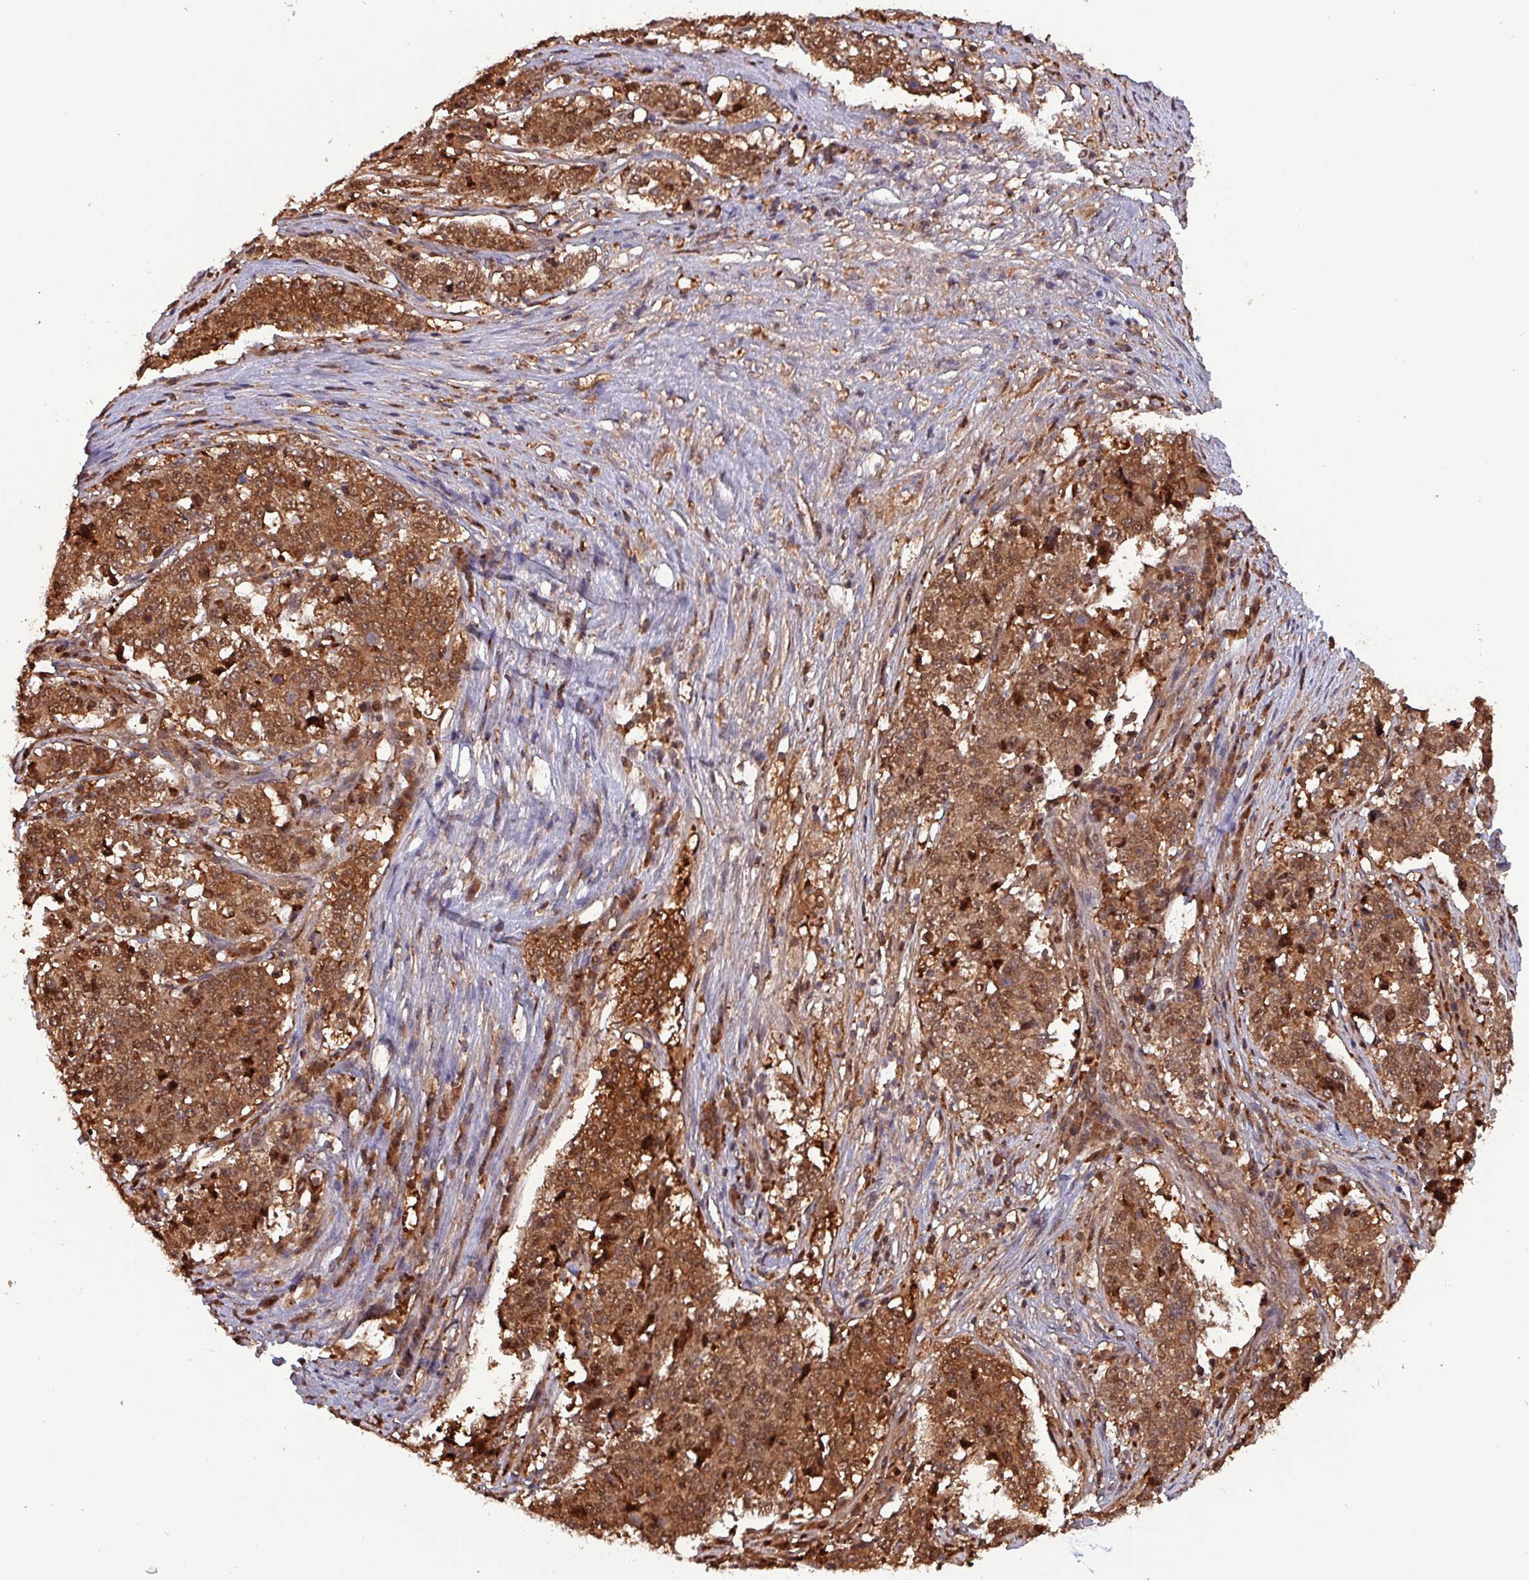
{"staining": {"intensity": "strong", "quantity": ">75%", "location": "cytoplasmic/membranous,nuclear"}, "tissue": "stomach cancer", "cell_type": "Tumor cells", "image_type": "cancer", "snomed": [{"axis": "morphology", "description": "Adenocarcinoma, NOS"}, {"axis": "topography", "description": "Stomach"}], "caption": "Human stomach cancer (adenocarcinoma) stained for a protein (brown) shows strong cytoplasmic/membranous and nuclear positive staining in about >75% of tumor cells.", "gene": "PSMB8", "patient": {"sex": "male", "age": 59}}